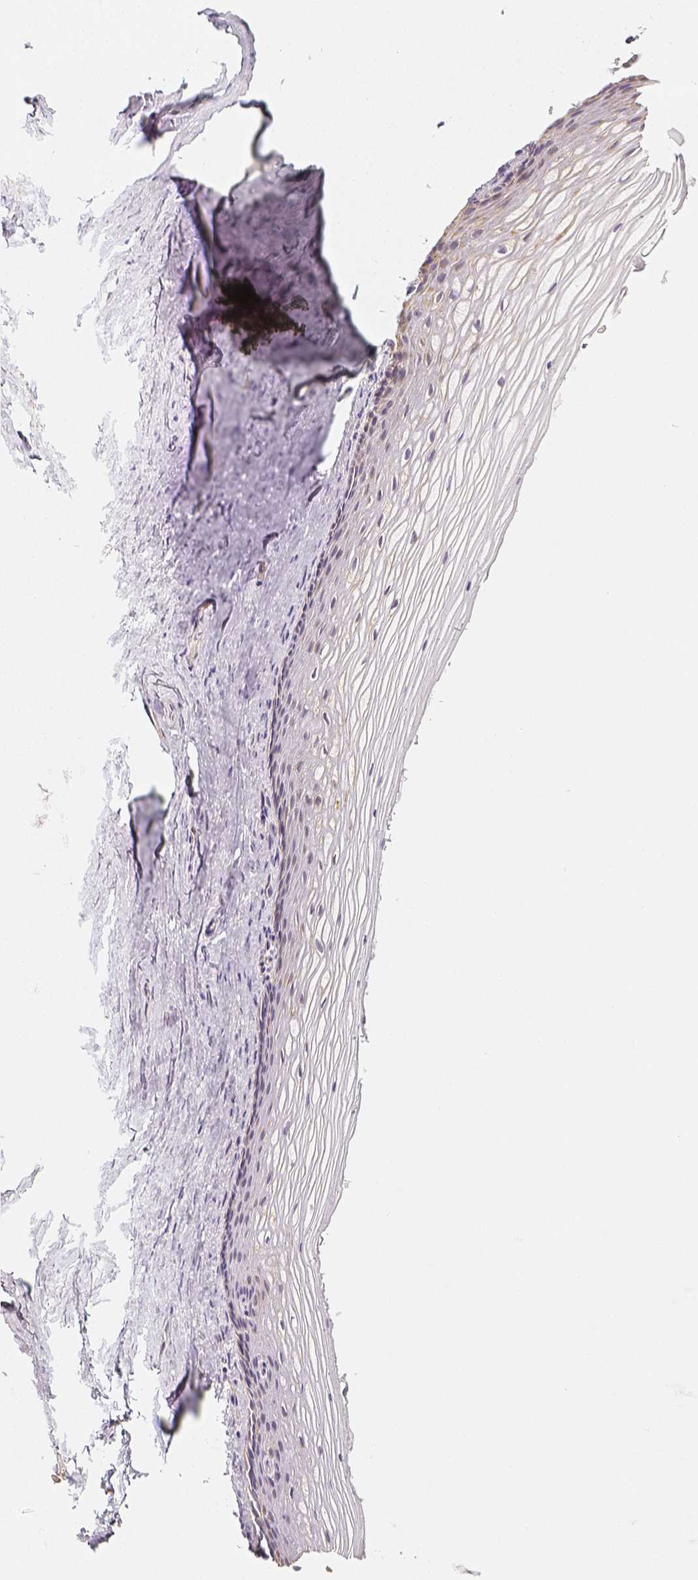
{"staining": {"intensity": "moderate", "quantity": "25%-75%", "location": "cytoplasmic/membranous"}, "tissue": "vagina", "cell_type": "Squamous epithelial cells", "image_type": "normal", "snomed": [{"axis": "morphology", "description": "Normal tissue, NOS"}, {"axis": "topography", "description": "Vagina"}], "caption": "The photomicrograph shows staining of benign vagina, revealing moderate cytoplasmic/membranous protein positivity (brown color) within squamous epithelial cells.", "gene": "PGAM5", "patient": {"sex": "female", "age": 52}}